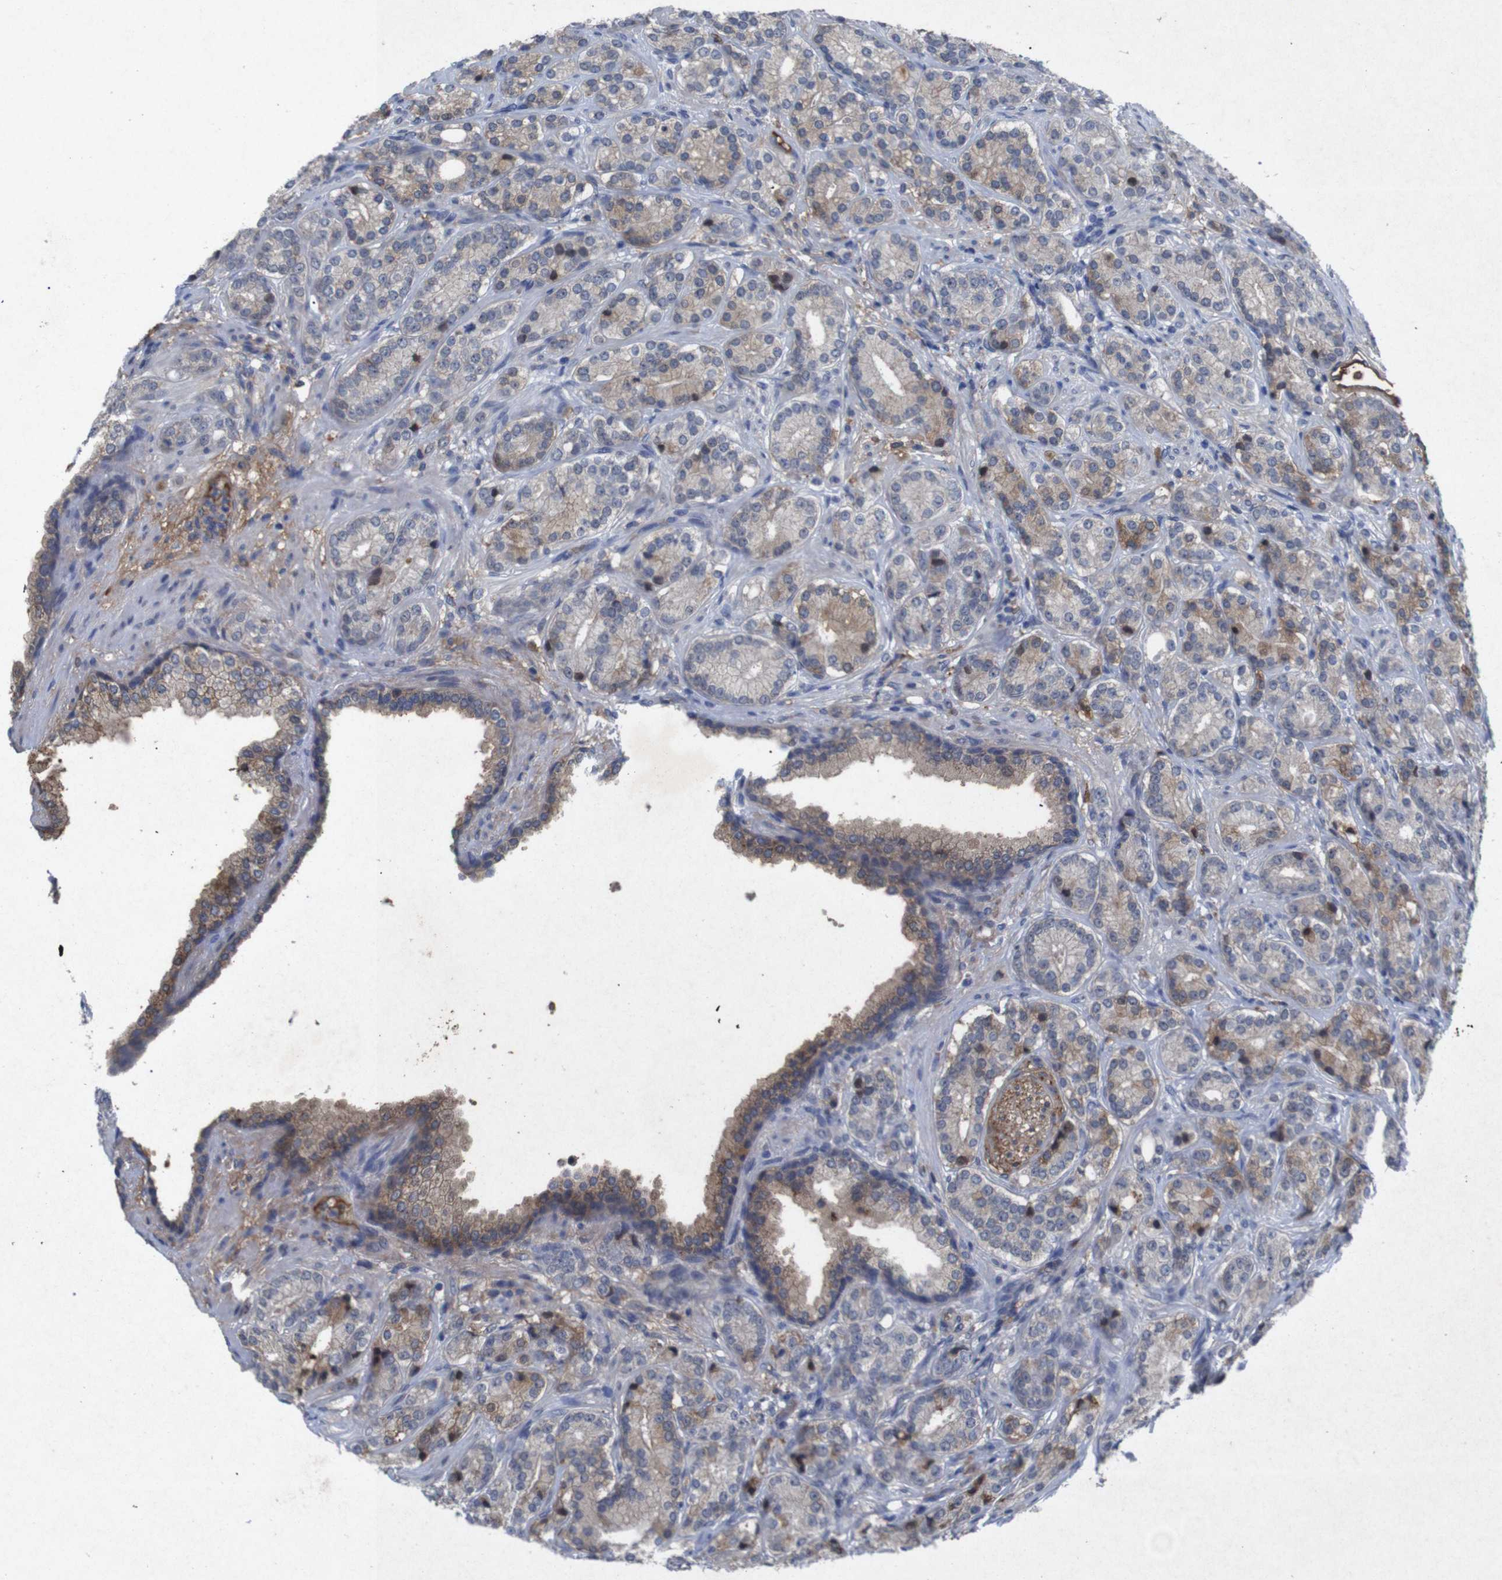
{"staining": {"intensity": "moderate", "quantity": "<25%", "location": "cytoplasmic/membranous"}, "tissue": "prostate cancer", "cell_type": "Tumor cells", "image_type": "cancer", "snomed": [{"axis": "morphology", "description": "Adenocarcinoma, High grade"}, {"axis": "topography", "description": "Prostate"}], "caption": "A high-resolution image shows immunohistochemistry (IHC) staining of prostate cancer, which reveals moderate cytoplasmic/membranous expression in approximately <25% of tumor cells.", "gene": "SPTB", "patient": {"sex": "male", "age": 61}}